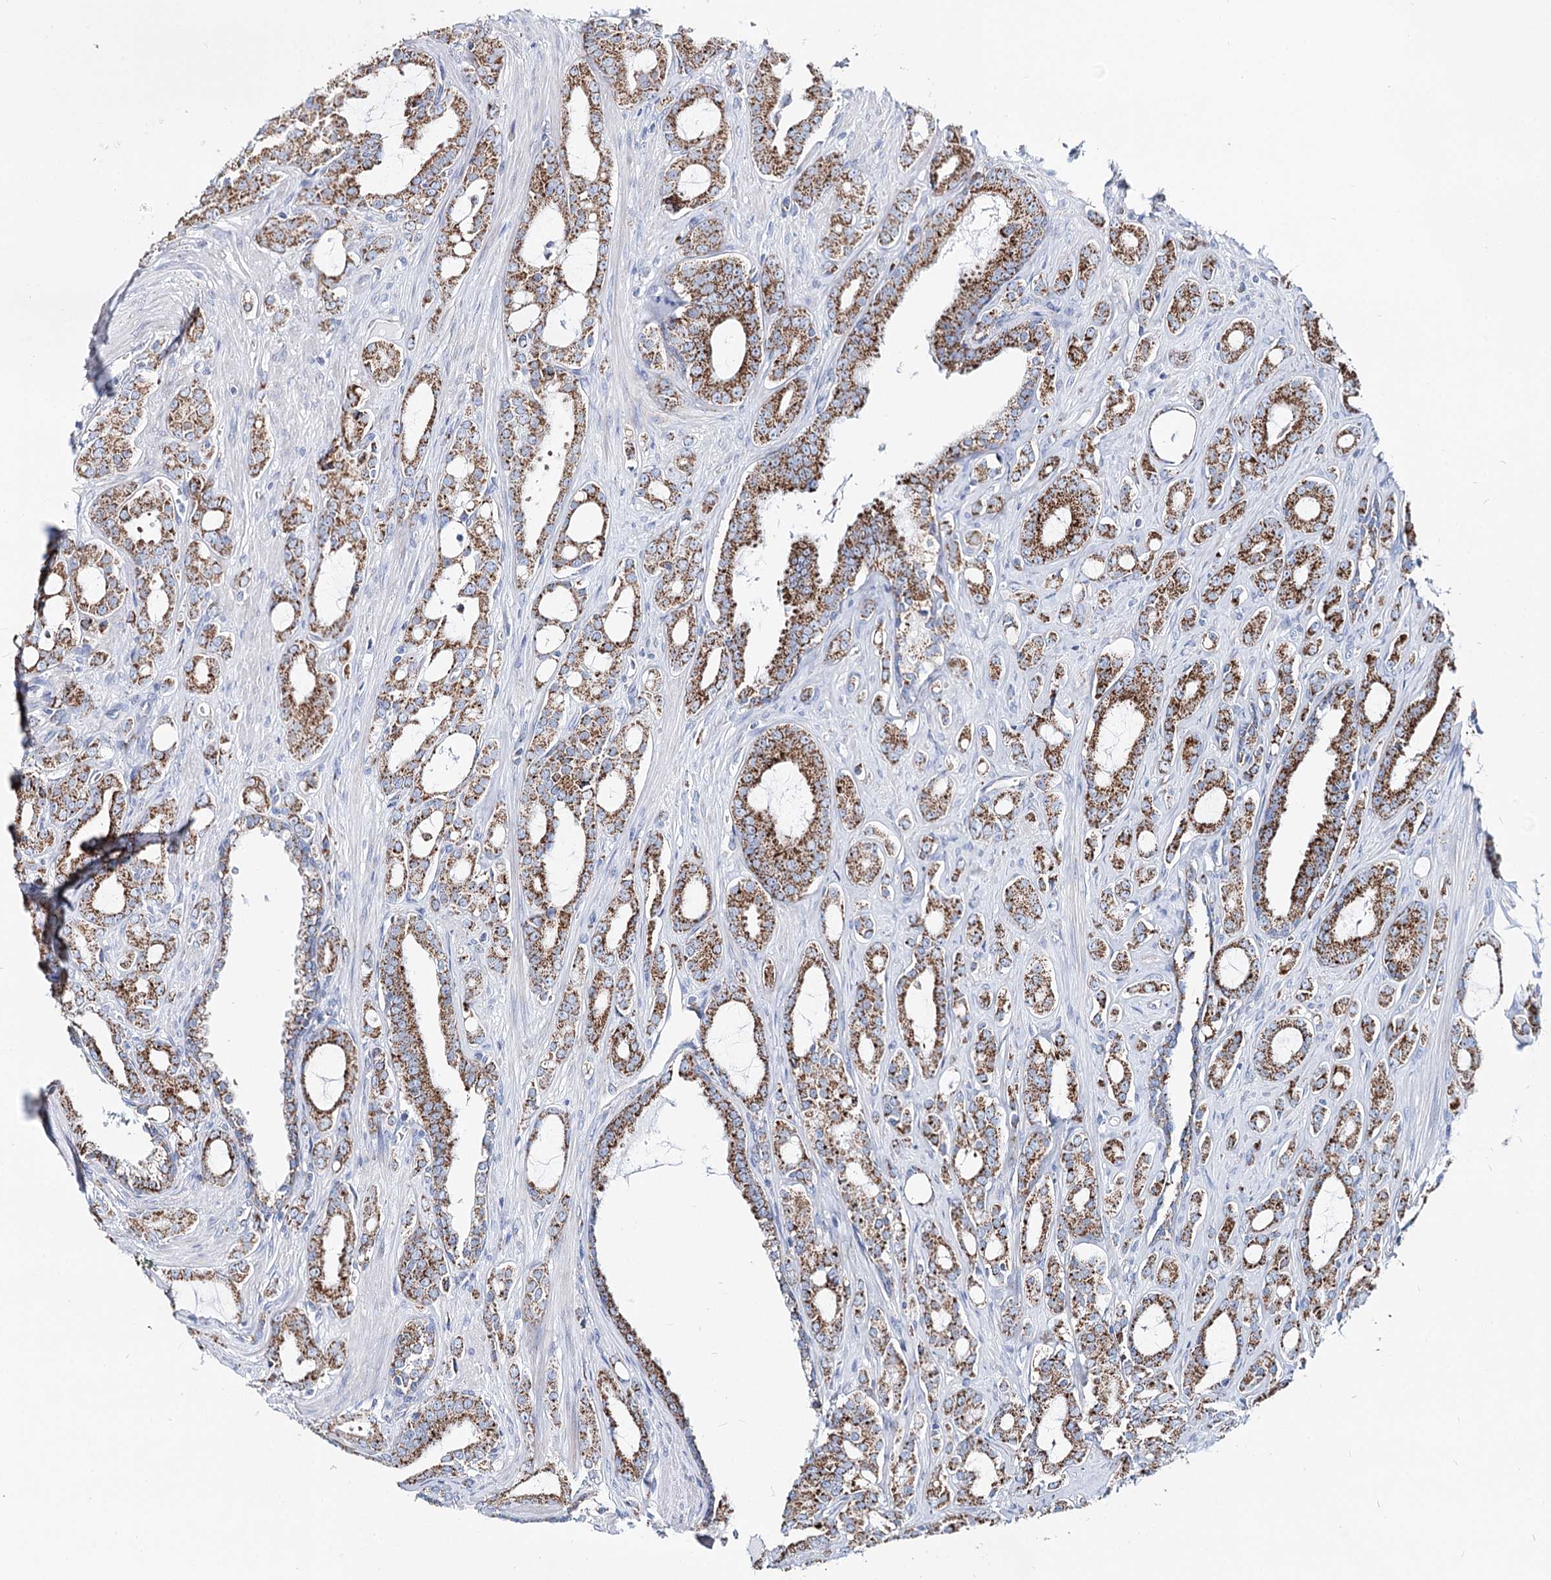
{"staining": {"intensity": "moderate", "quantity": ">75%", "location": "cytoplasmic/membranous"}, "tissue": "prostate cancer", "cell_type": "Tumor cells", "image_type": "cancer", "snomed": [{"axis": "morphology", "description": "Adenocarcinoma, High grade"}, {"axis": "topography", "description": "Prostate"}], "caption": "The photomicrograph exhibits staining of adenocarcinoma (high-grade) (prostate), revealing moderate cytoplasmic/membranous protein positivity (brown color) within tumor cells.", "gene": "MCCC2", "patient": {"sex": "male", "age": 72}}